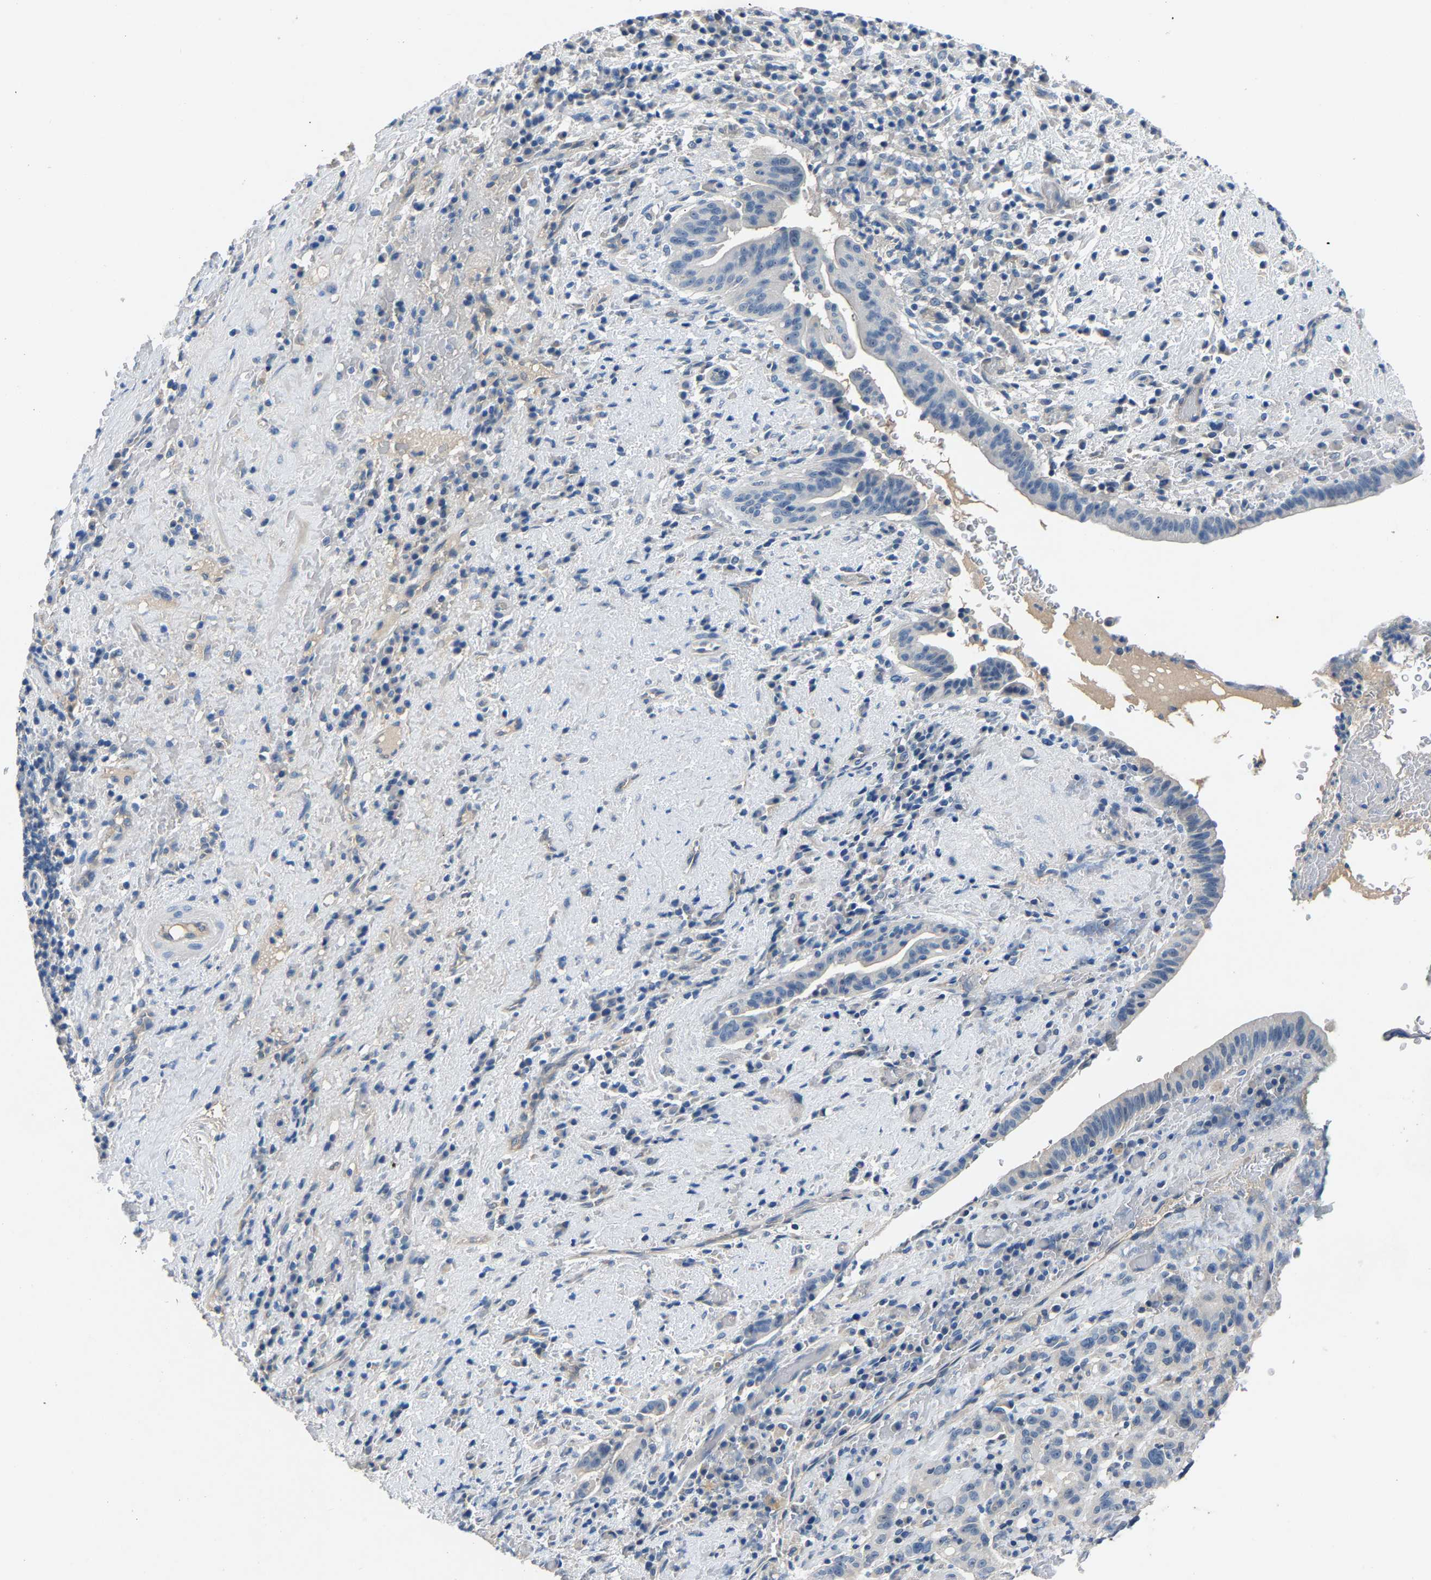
{"staining": {"intensity": "negative", "quantity": "none", "location": "none"}, "tissue": "liver cancer", "cell_type": "Tumor cells", "image_type": "cancer", "snomed": [{"axis": "morphology", "description": "Cholangiocarcinoma"}, {"axis": "topography", "description": "Liver"}], "caption": "Tumor cells are negative for brown protein staining in liver cancer (cholangiocarcinoma).", "gene": "DNAAF5", "patient": {"sex": "female", "age": 38}}